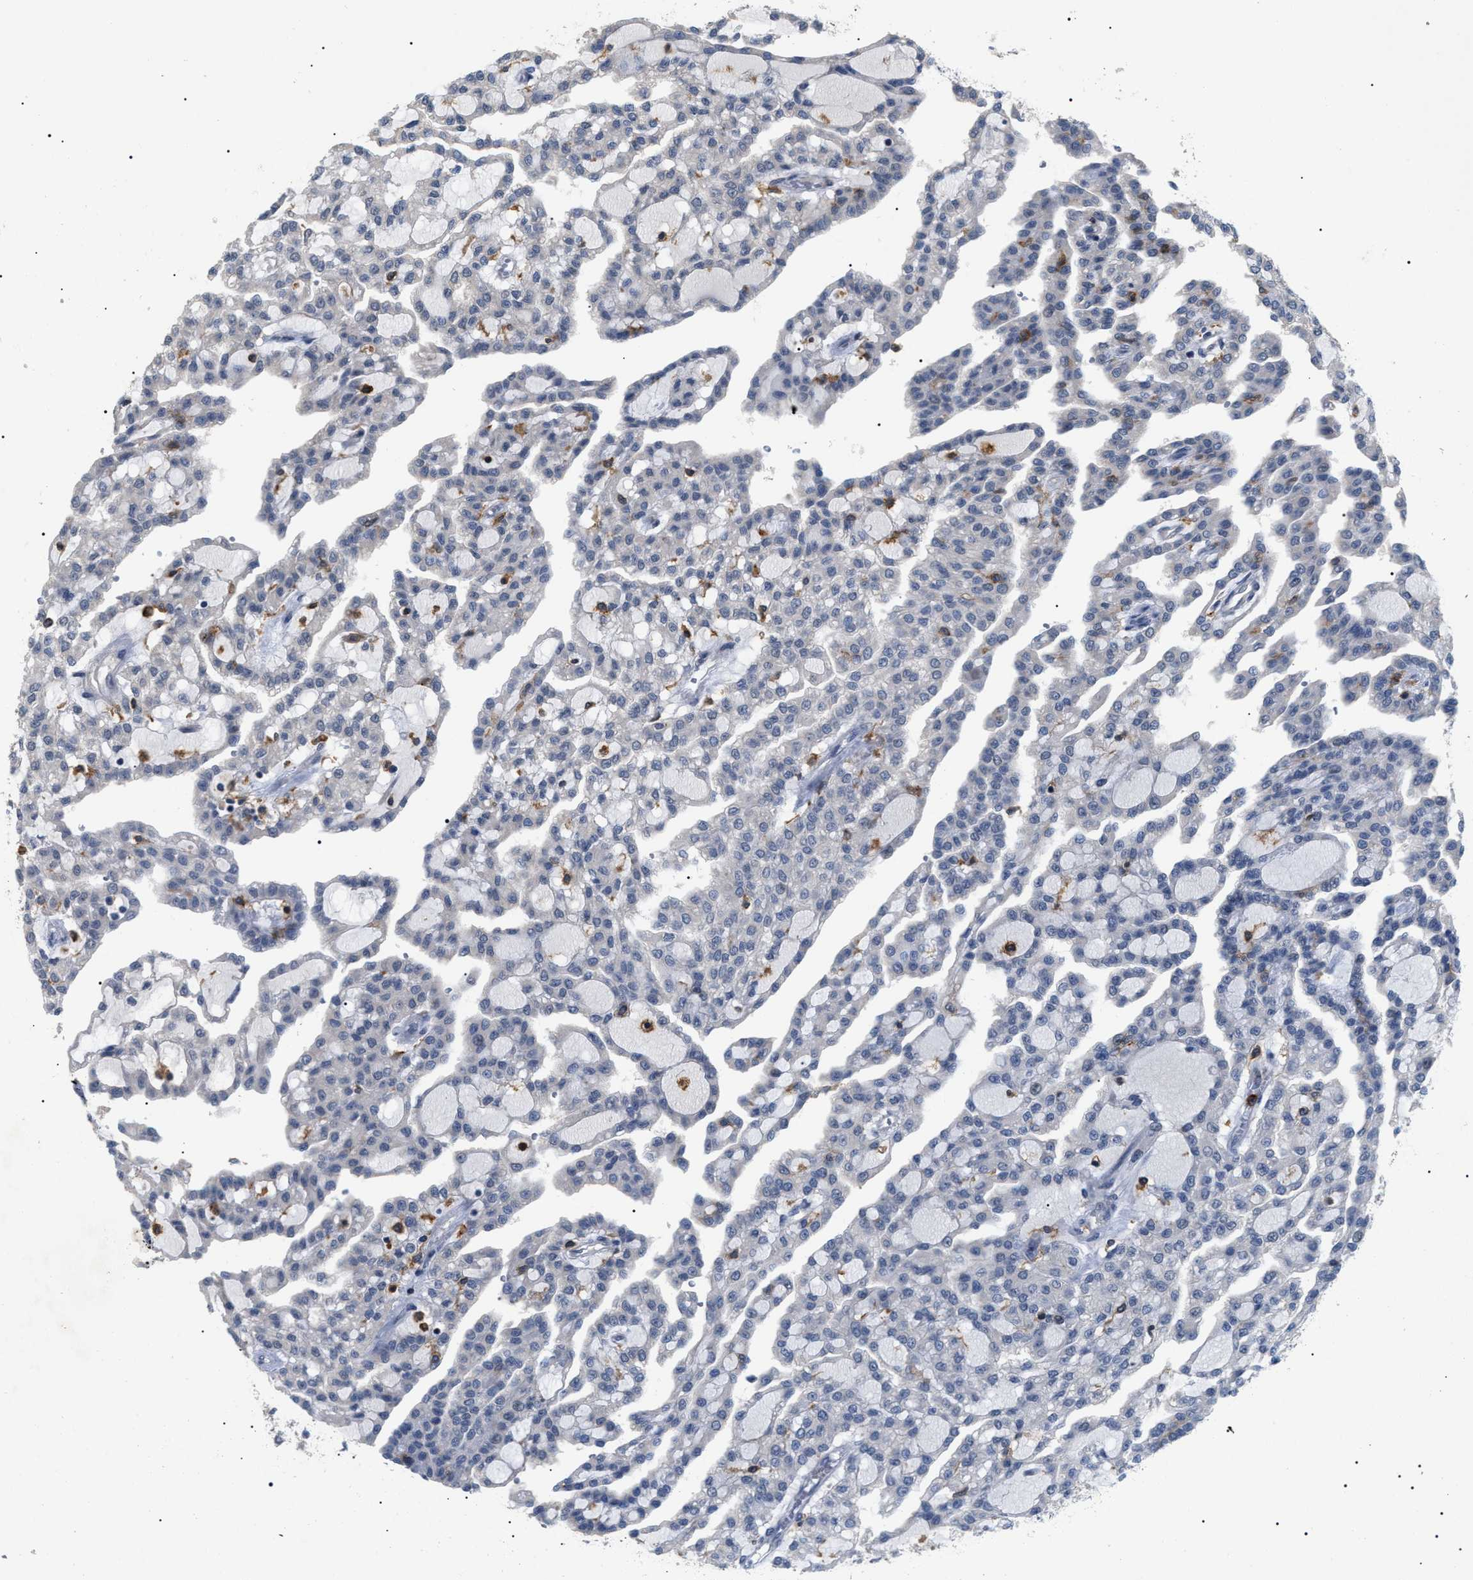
{"staining": {"intensity": "negative", "quantity": "none", "location": "none"}, "tissue": "renal cancer", "cell_type": "Tumor cells", "image_type": "cancer", "snomed": [{"axis": "morphology", "description": "Adenocarcinoma, NOS"}, {"axis": "topography", "description": "Kidney"}], "caption": "Immunohistochemistry photomicrograph of renal cancer stained for a protein (brown), which shows no positivity in tumor cells.", "gene": "CD300A", "patient": {"sex": "male", "age": 63}}